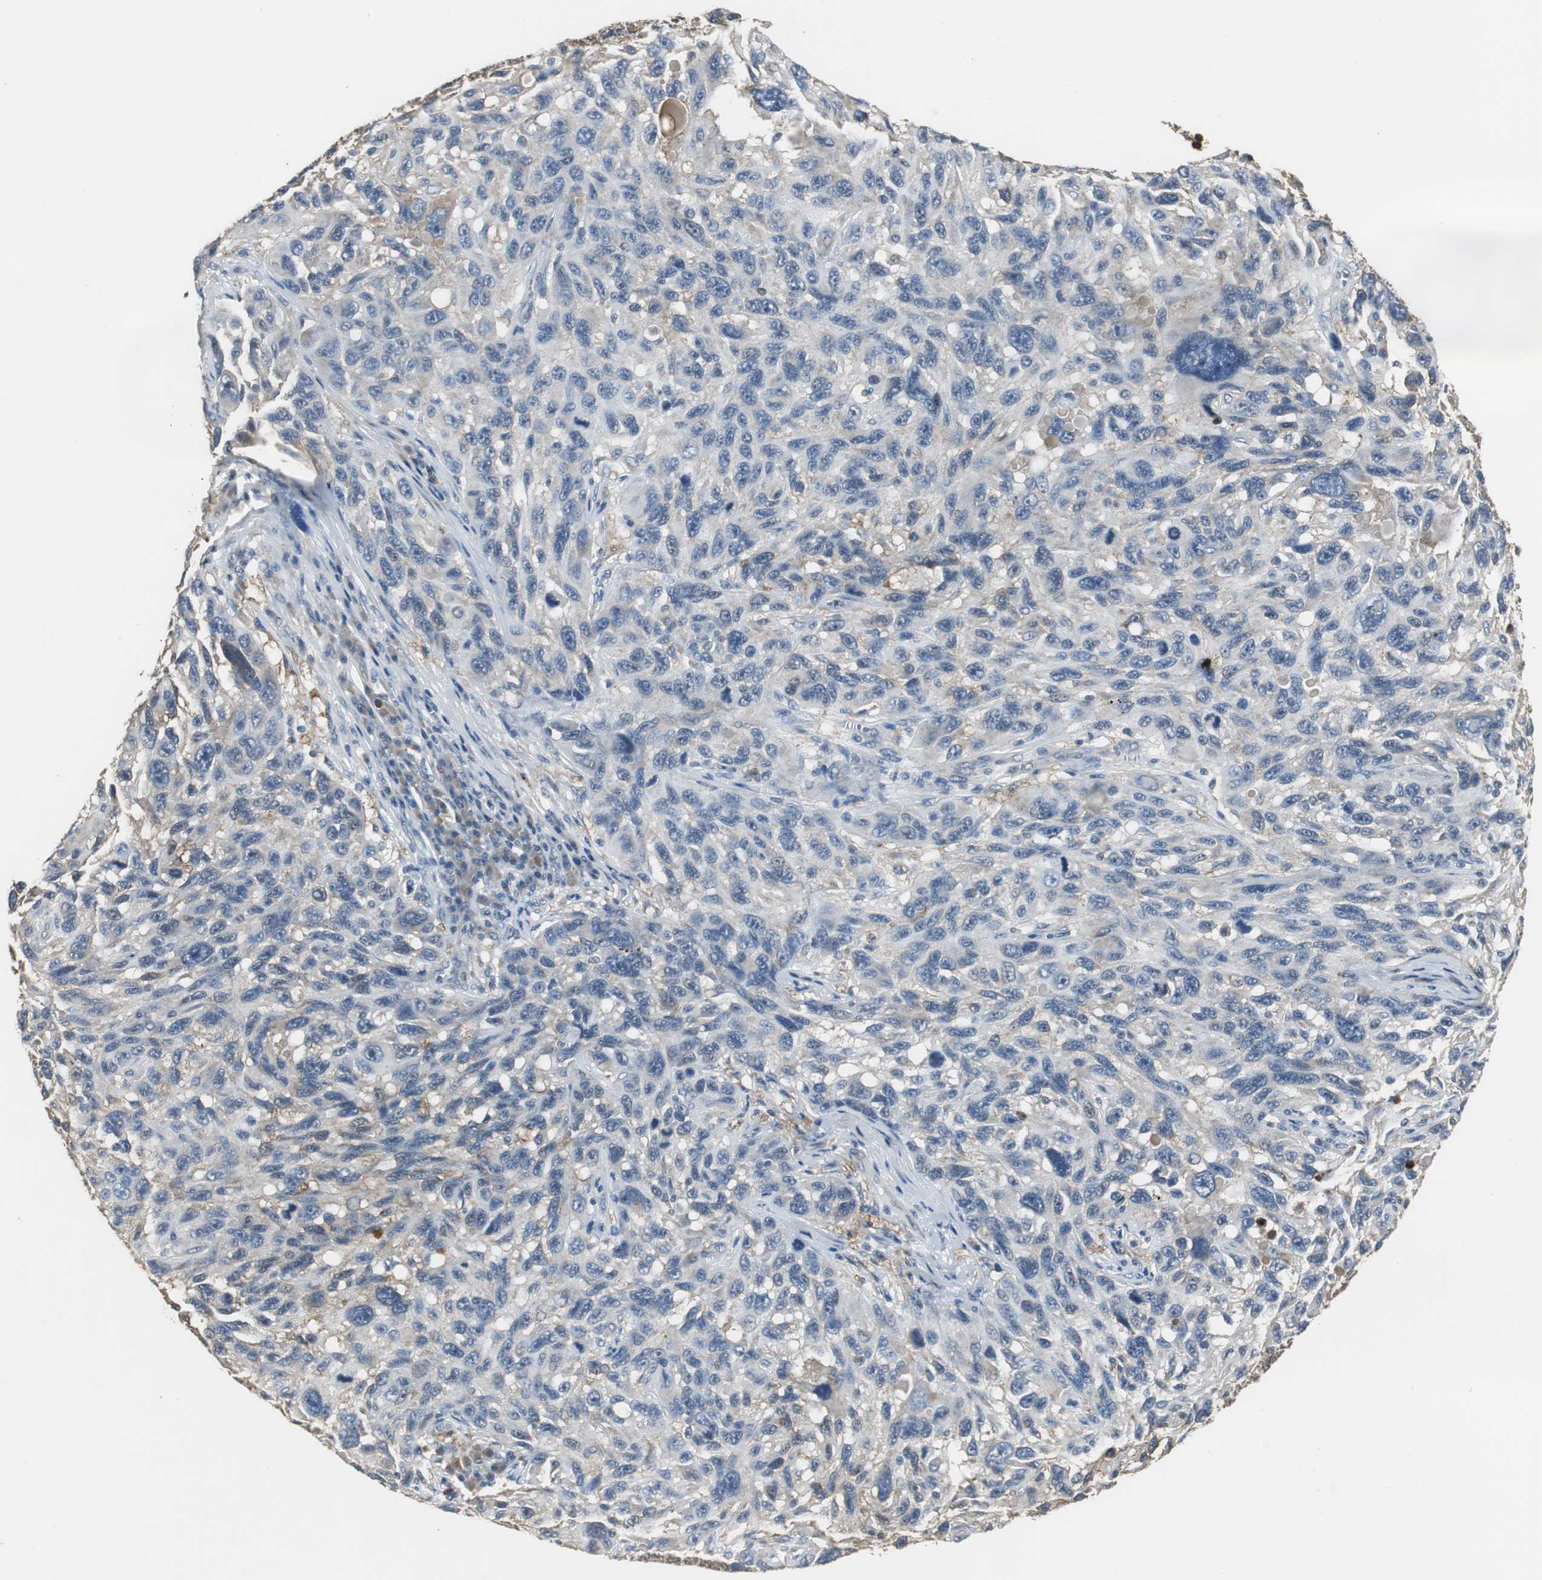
{"staining": {"intensity": "weak", "quantity": "25%-75%", "location": "cytoplasmic/membranous"}, "tissue": "melanoma", "cell_type": "Tumor cells", "image_type": "cancer", "snomed": [{"axis": "morphology", "description": "Malignant melanoma, NOS"}, {"axis": "topography", "description": "Skin"}], "caption": "Immunohistochemical staining of malignant melanoma exhibits weak cytoplasmic/membranous protein expression in about 25%-75% of tumor cells.", "gene": "JTB", "patient": {"sex": "male", "age": 53}}